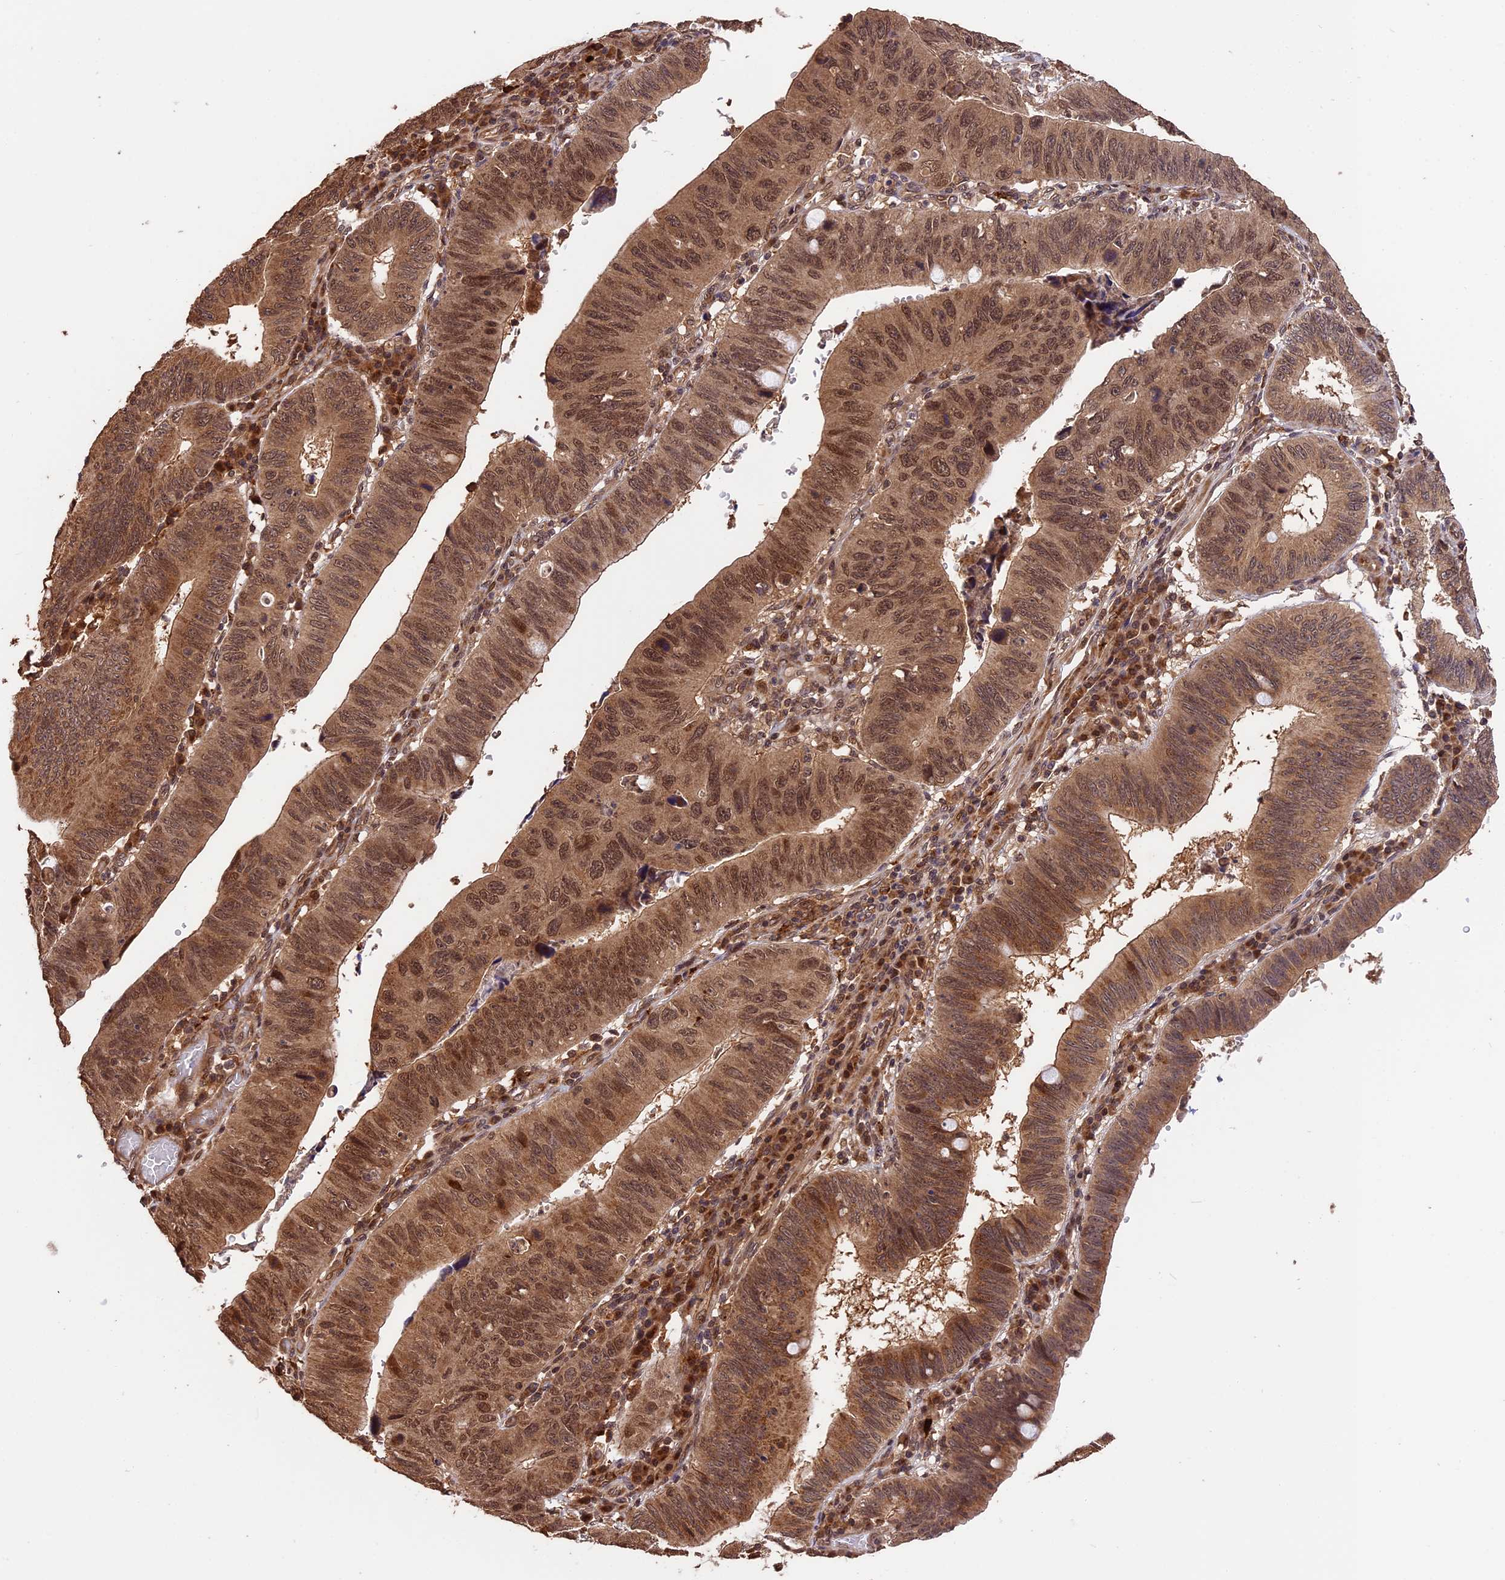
{"staining": {"intensity": "moderate", "quantity": ">75%", "location": "cytoplasmic/membranous,nuclear"}, "tissue": "stomach cancer", "cell_type": "Tumor cells", "image_type": "cancer", "snomed": [{"axis": "morphology", "description": "Adenocarcinoma, NOS"}, {"axis": "topography", "description": "Stomach"}], "caption": "Immunohistochemistry photomicrograph of stomach cancer stained for a protein (brown), which demonstrates medium levels of moderate cytoplasmic/membranous and nuclear positivity in about >75% of tumor cells.", "gene": "ESCO1", "patient": {"sex": "male", "age": 59}}